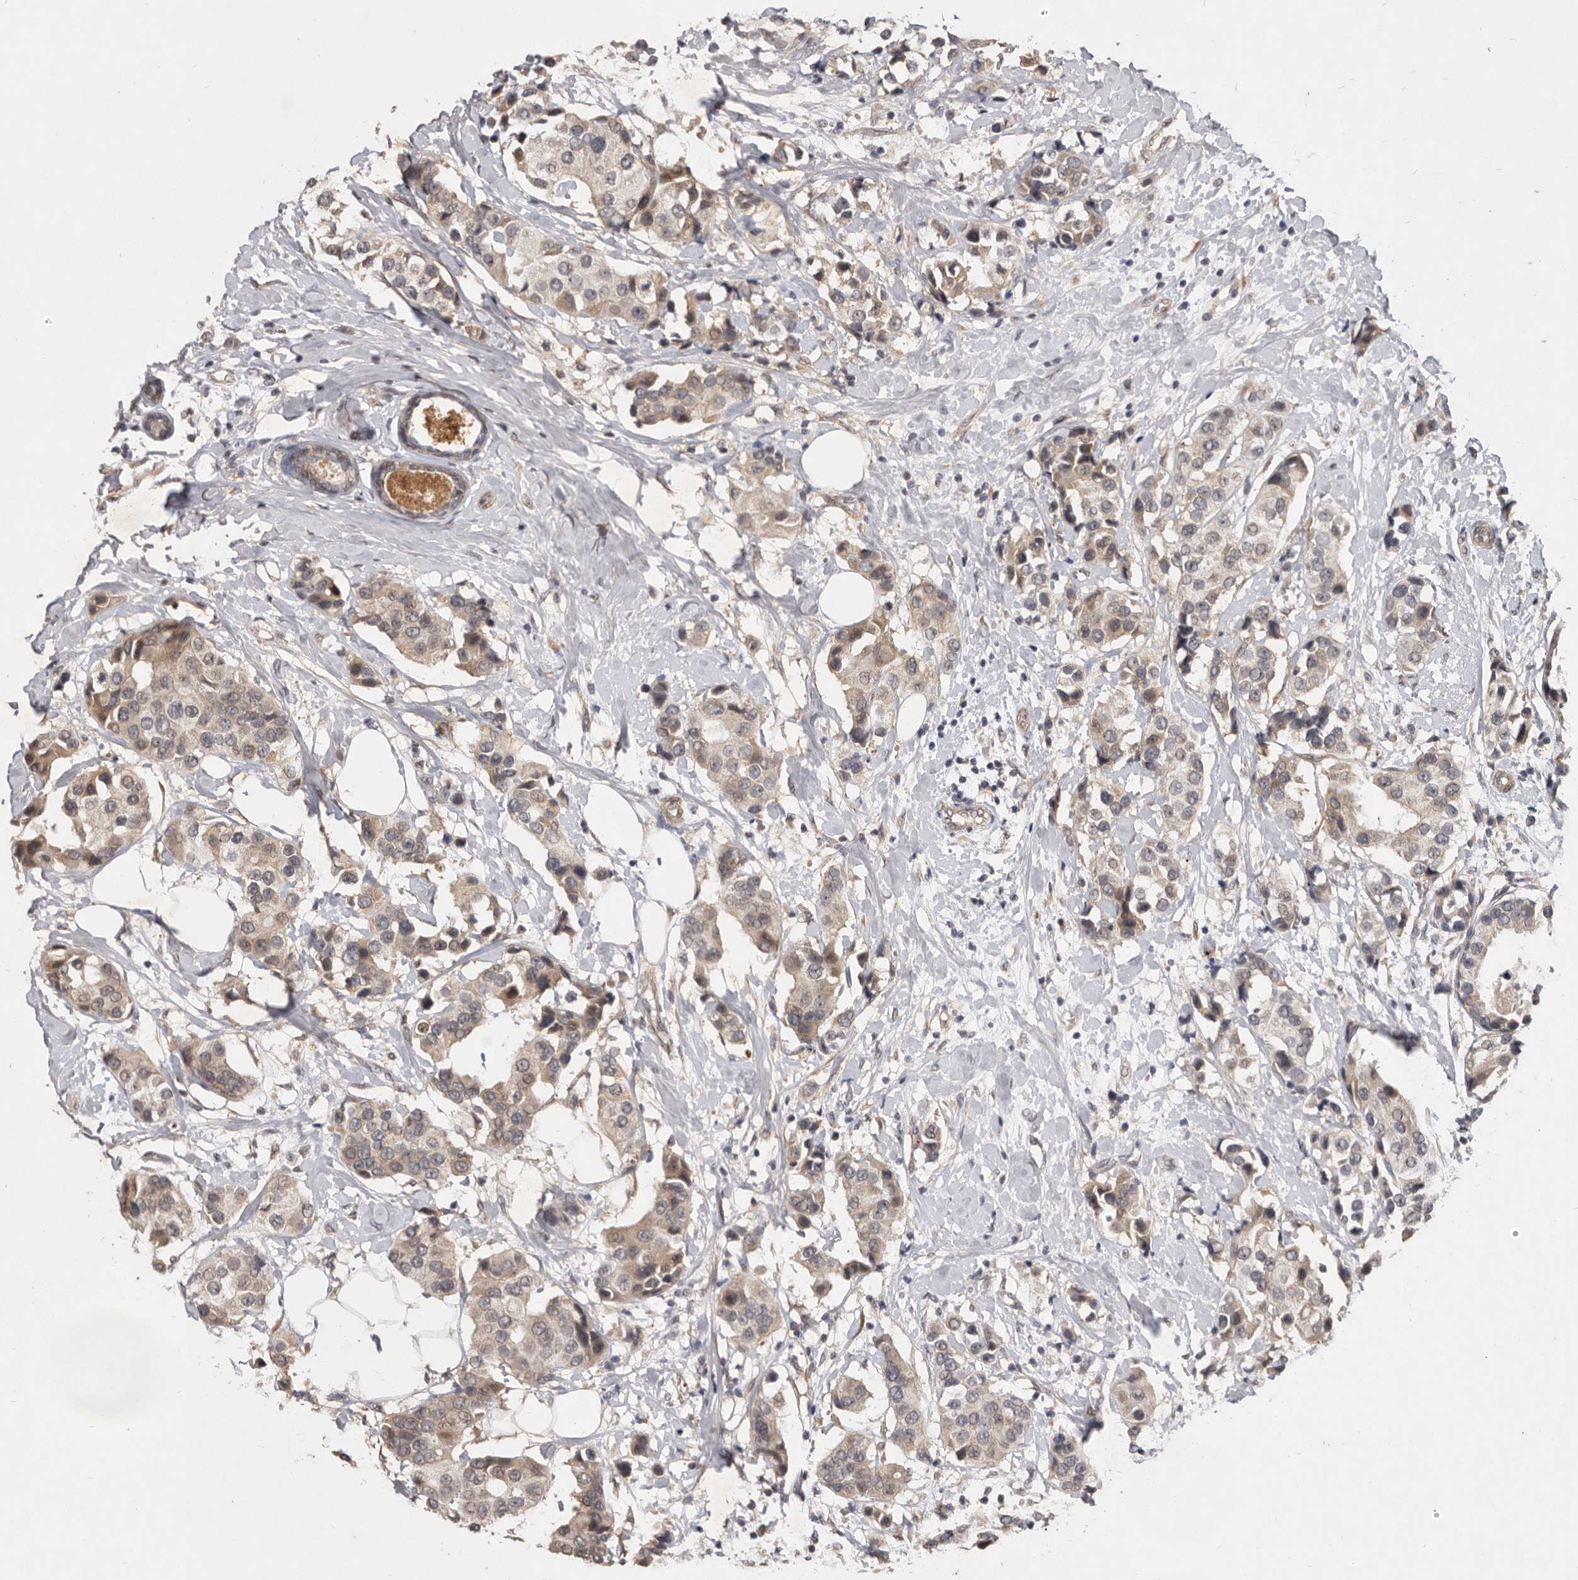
{"staining": {"intensity": "weak", "quantity": "25%-75%", "location": "cytoplasmic/membranous"}, "tissue": "breast cancer", "cell_type": "Tumor cells", "image_type": "cancer", "snomed": [{"axis": "morphology", "description": "Normal tissue, NOS"}, {"axis": "morphology", "description": "Duct carcinoma"}, {"axis": "topography", "description": "Breast"}], "caption": "An immunohistochemistry (IHC) photomicrograph of tumor tissue is shown. Protein staining in brown shows weak cytoplasmic/membranous positivity in breast cancer (intraductal carcinoma) within tumor cells.", "gene": "DNAJC28", "patient": {"sex": "female", "age": 39}}